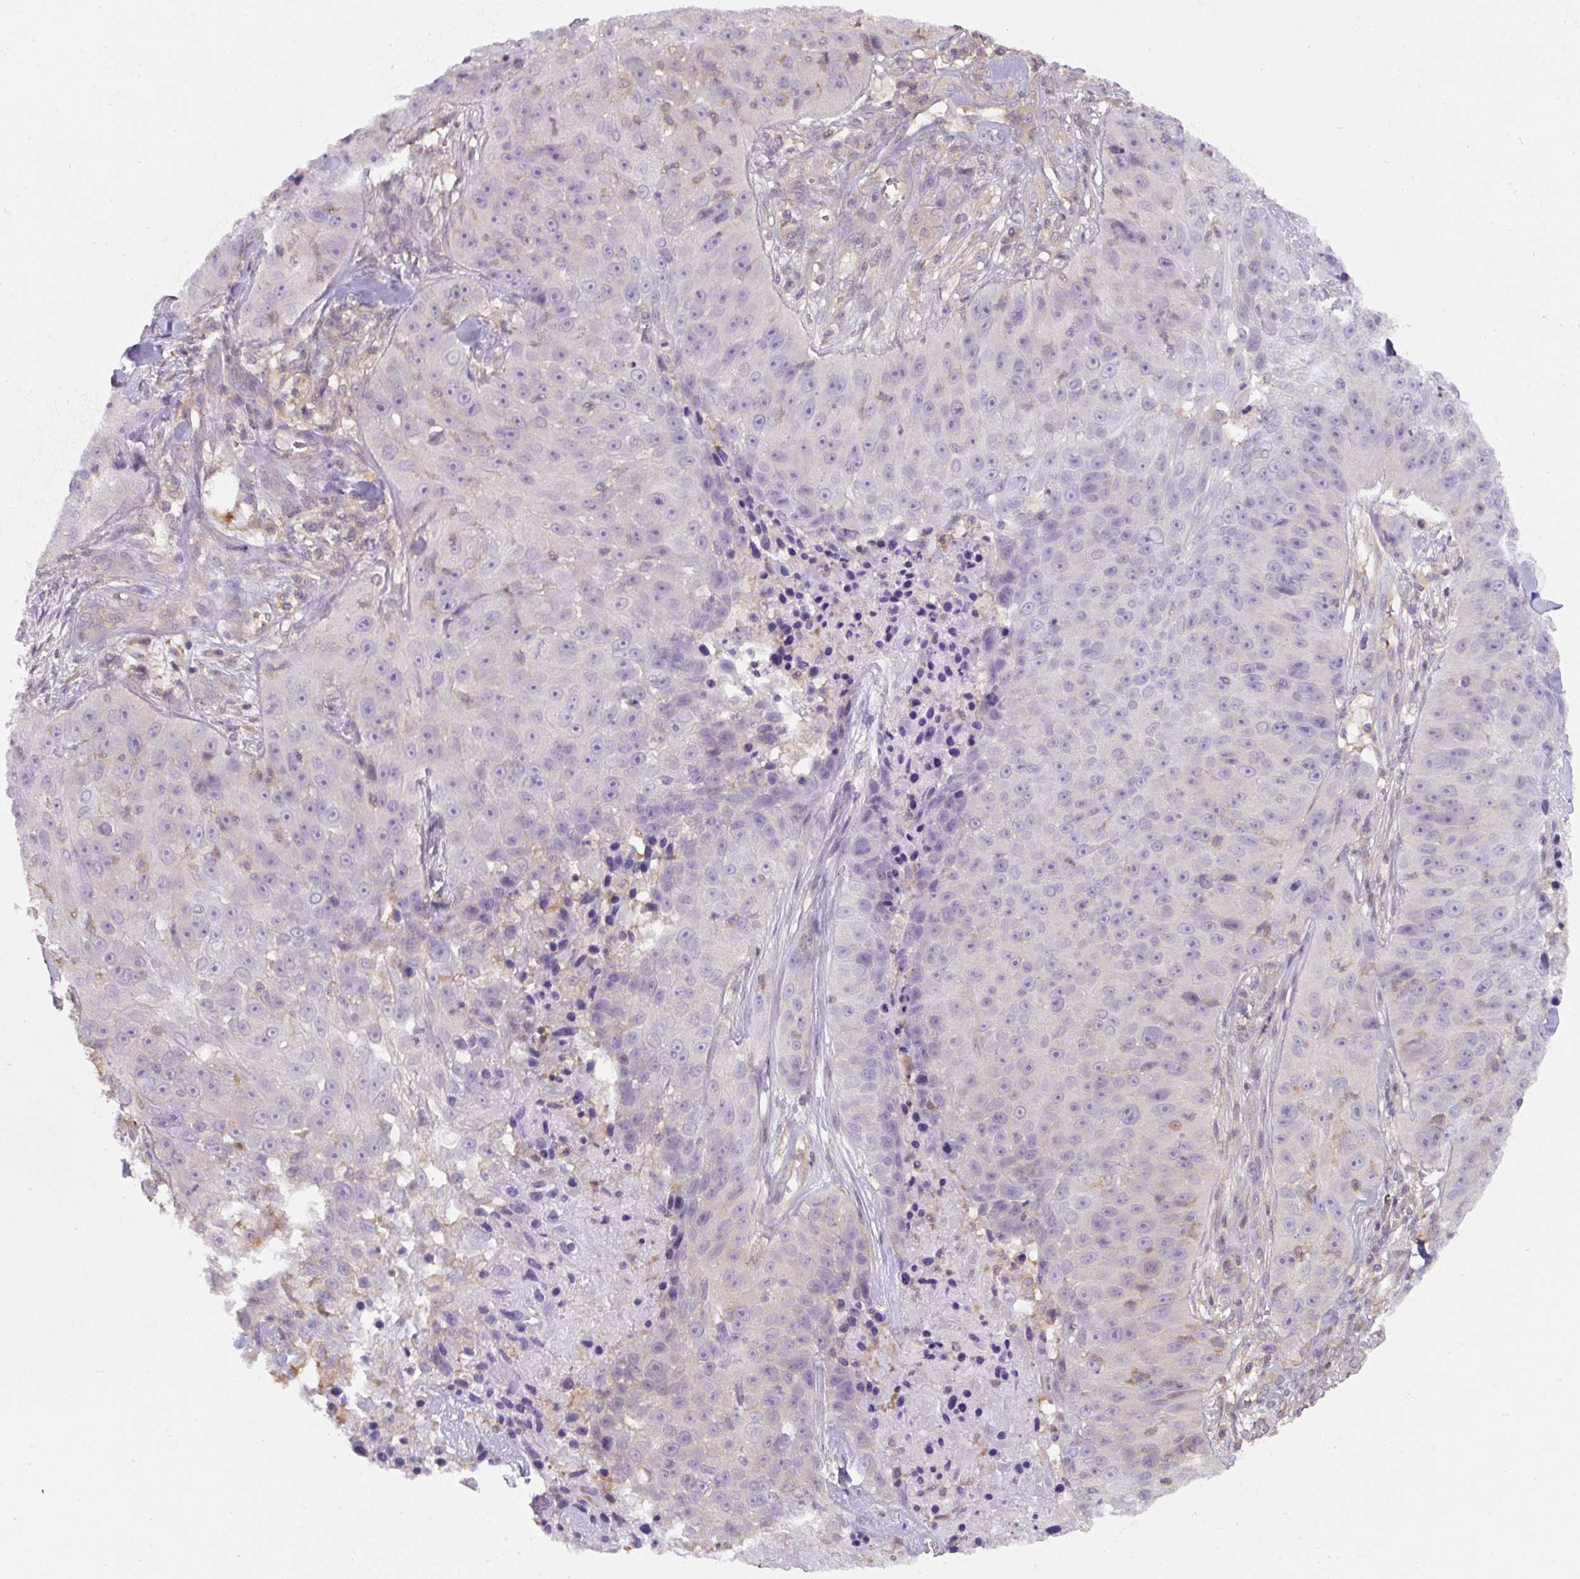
{"staining": {"intensity": "negative", "quantity": "none", "location": "none"}, "tissue": "skin cancer", "cell_type": "Tumor cells", "image_type": "cancer", "snomed": [{"axis": "morphology", "description": "Squamous cell carcinoma, NOS"}, {"axis": "topography", "description": "Skin"}], "caption": "This histopathology image is of skin cancer stained with IHC to label a protein in brown with the nuclei are counter-stained blue. There is no positivity in tumor cells.", "gene": "ST13", "patient": {"sex": "female", "age": 87}}